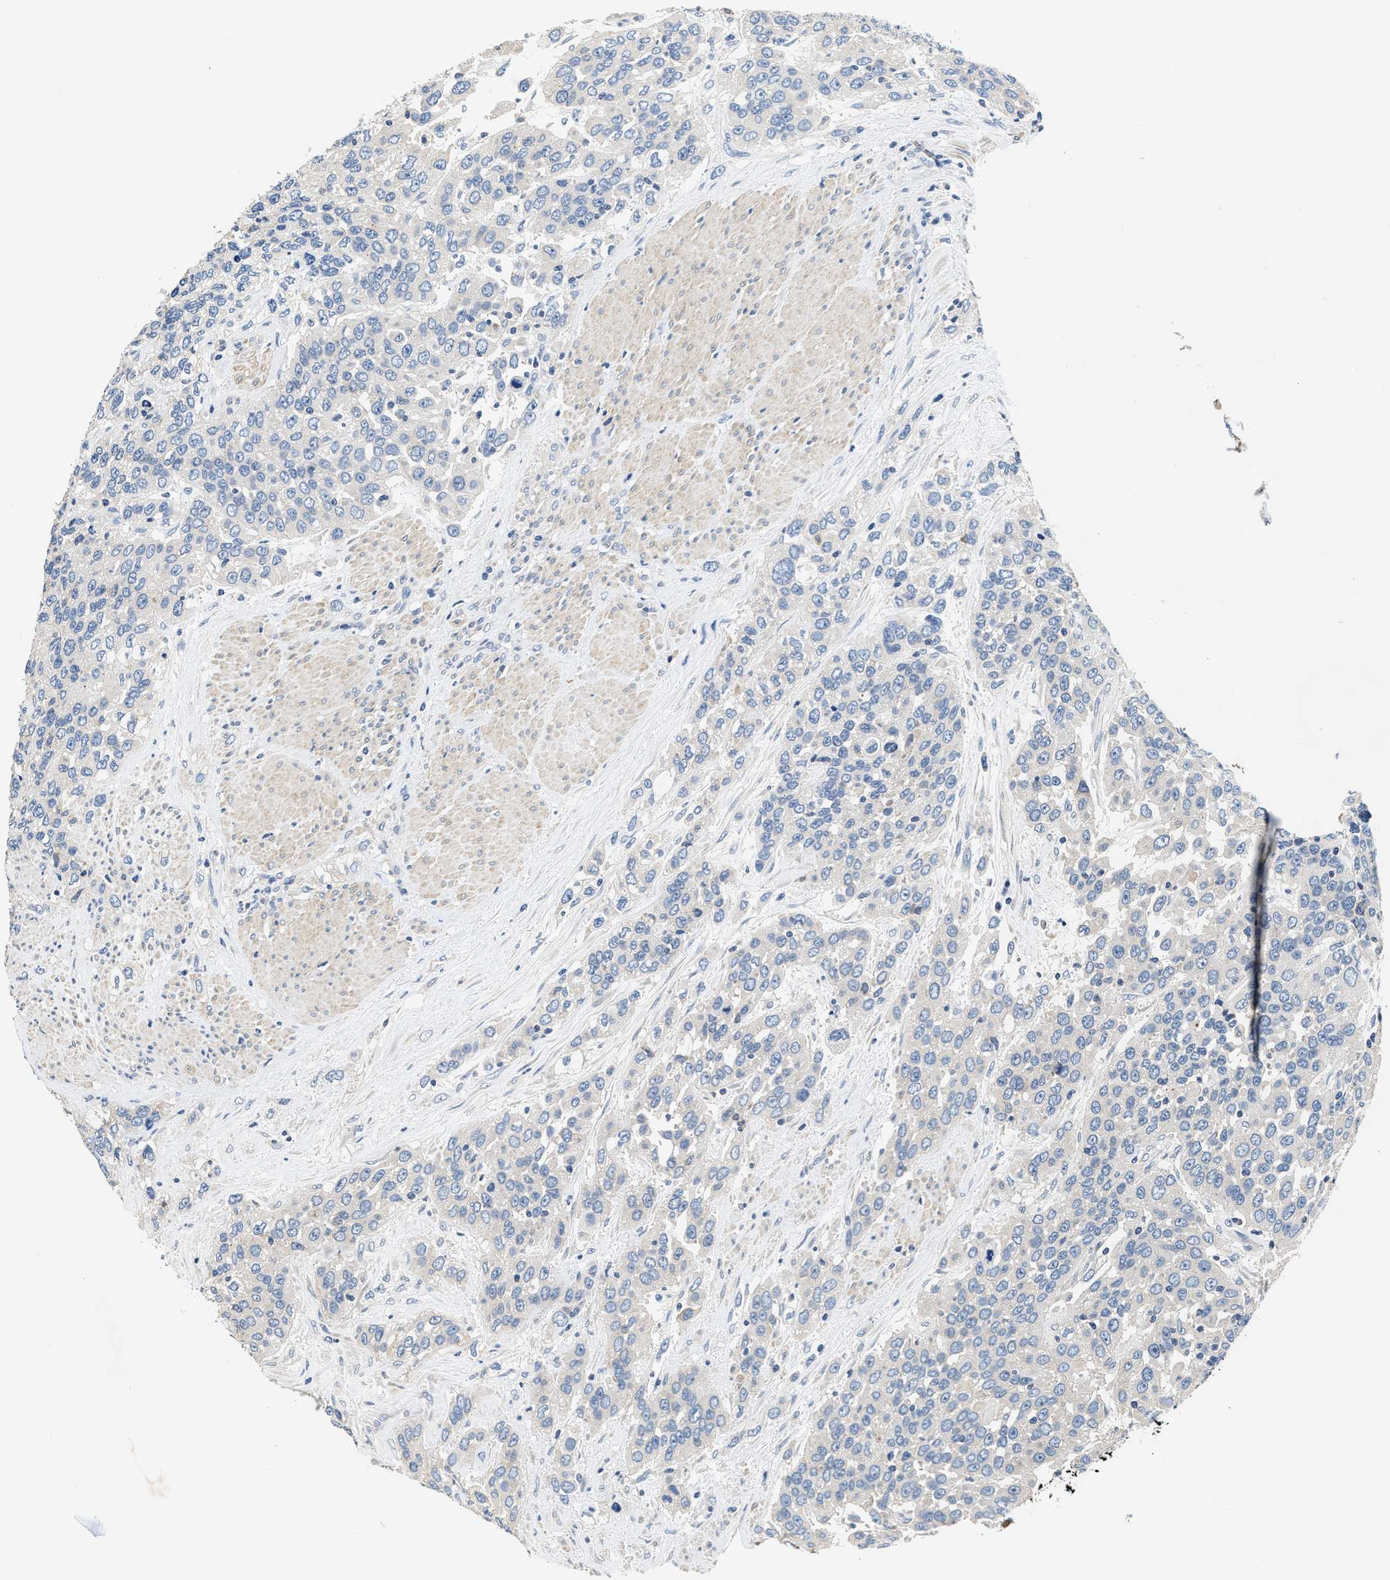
{"staining": {"intensity": "negative", "quantity": "none", "location": "none"}, "tissue": "urothelial cancer", "cell_type": "Tumor cells", "image_type": "cancer", "snomed": [{"axis": "morphology", "description": "Urothelial carcinoma, High grade"}, {"axis": "topography", "description": "Urinary bladder"}], "caption": "A micrograph of human urothelial cancer is negative for staining in tumor cells.", "gene": "ANKIB1", "patient": {"sex": "female", "age": 80}}